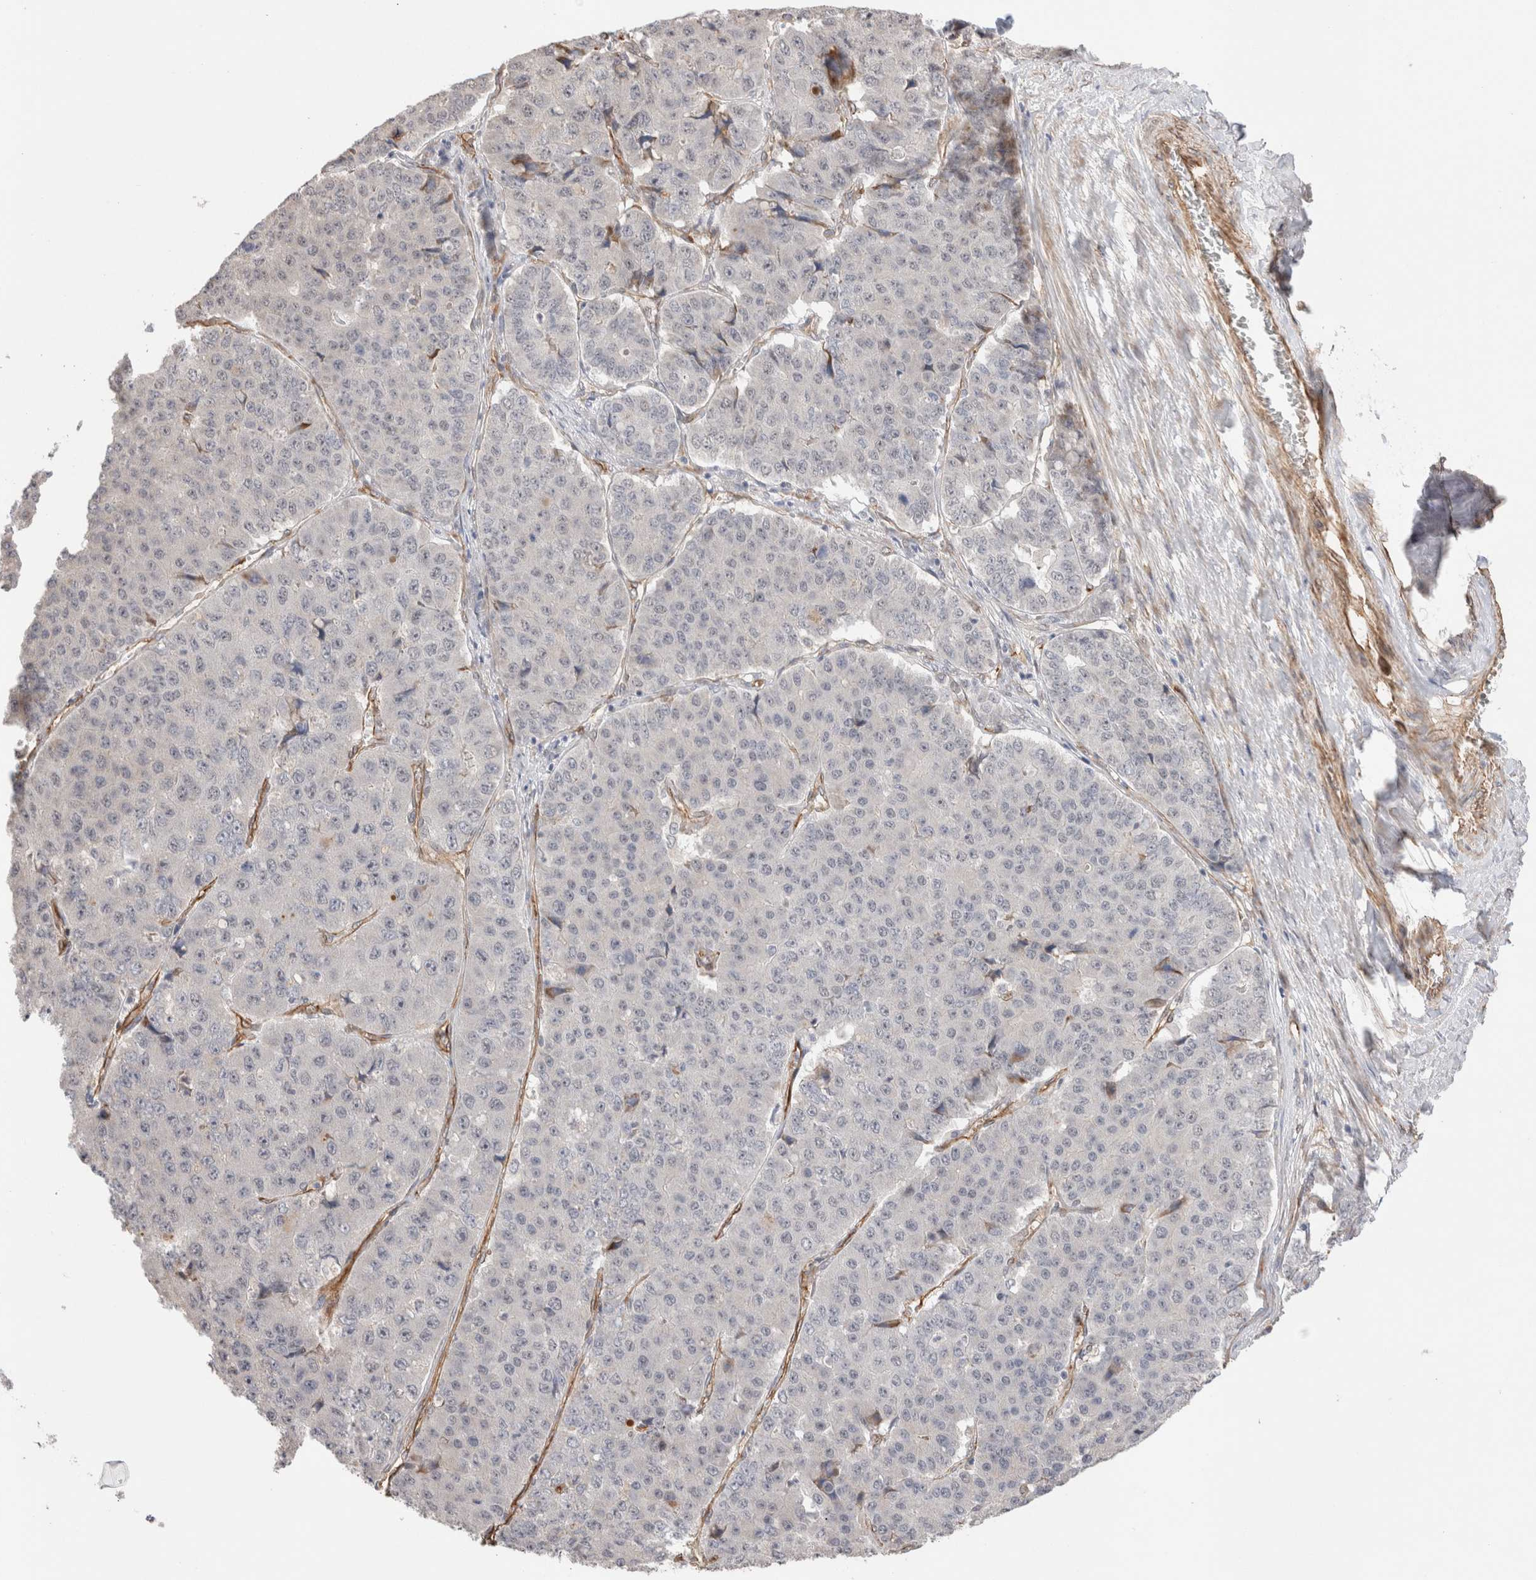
{"staining": {"intensity": "negative", "quantity": "none", "location": "none"}, "tissue": "pancreatic cancer", "cell_type": "Tumor cells", "image_type": "cancer", "snomed": [{"axis": "morphology", "description": "Adenocarcinoma, NOS"}, {"axis": "topography", "description": "Pancreas"}], "caption": "This is an immunohistochemistry (IHC) photomicrograph of human pancreatic cancer. There is no expression in tumor cells.", "gene": "CAAP1", "patient": {"sex": "male", "age": 50}}